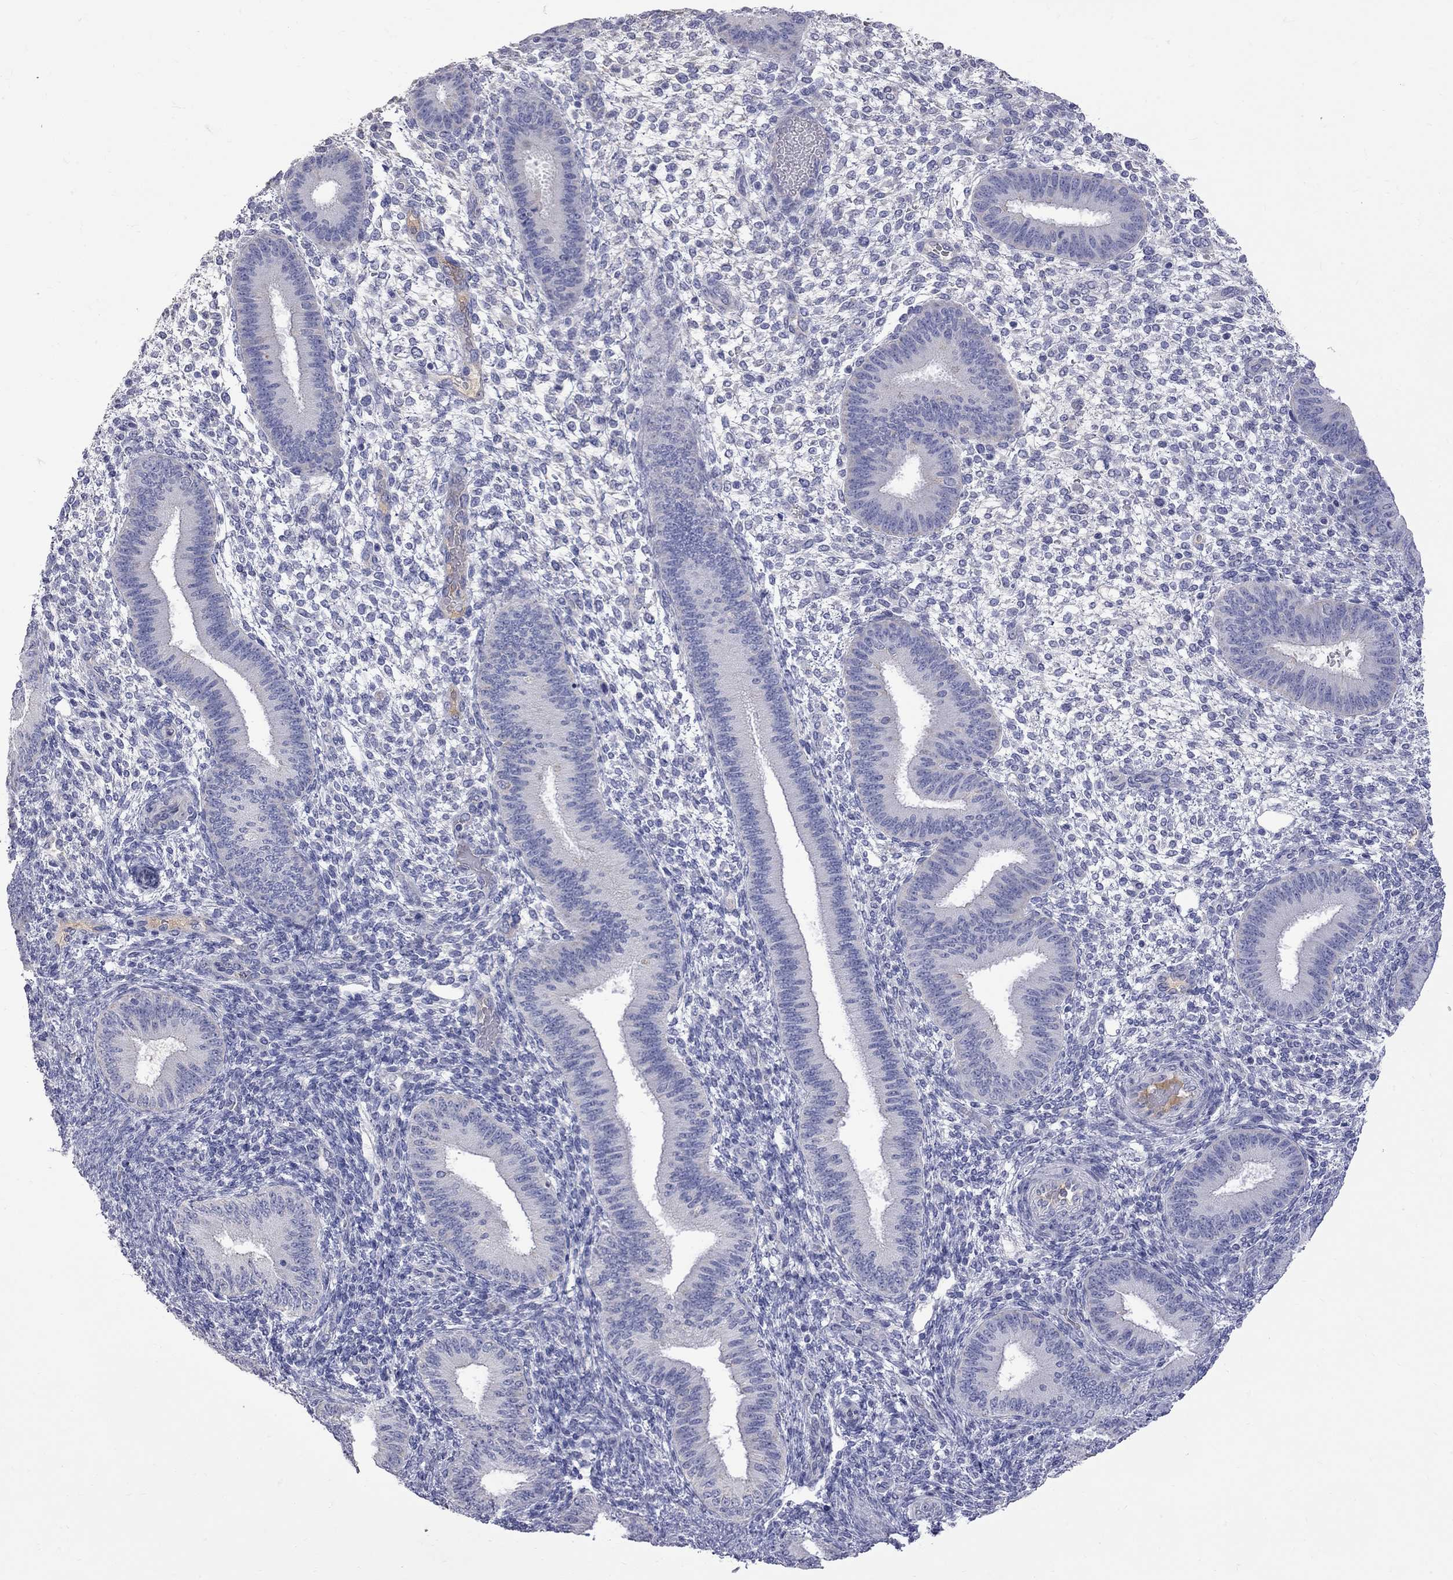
{"staining": {"intensity": "negative", "quantity": "none", "location": "none"}, "tissue": "endometrium", "cell_type": "Cells in endometrial stroma", "image_type": "normal", "snomed": [{"axis": "morphology", "description": "Normal tissue, NOS"}, {"axis": "topography", "description": "Endometrium"}], "caption": "Cells in endometrial stroma are negative for protein expression in normal human endometrium. (DAB (3,3'-diaminobenzidine) immunohistochemistry visualized using brightfield microscopy, high magnification).", "gene": "KCND2", "patient": {"sex": "female", "age": 39}}